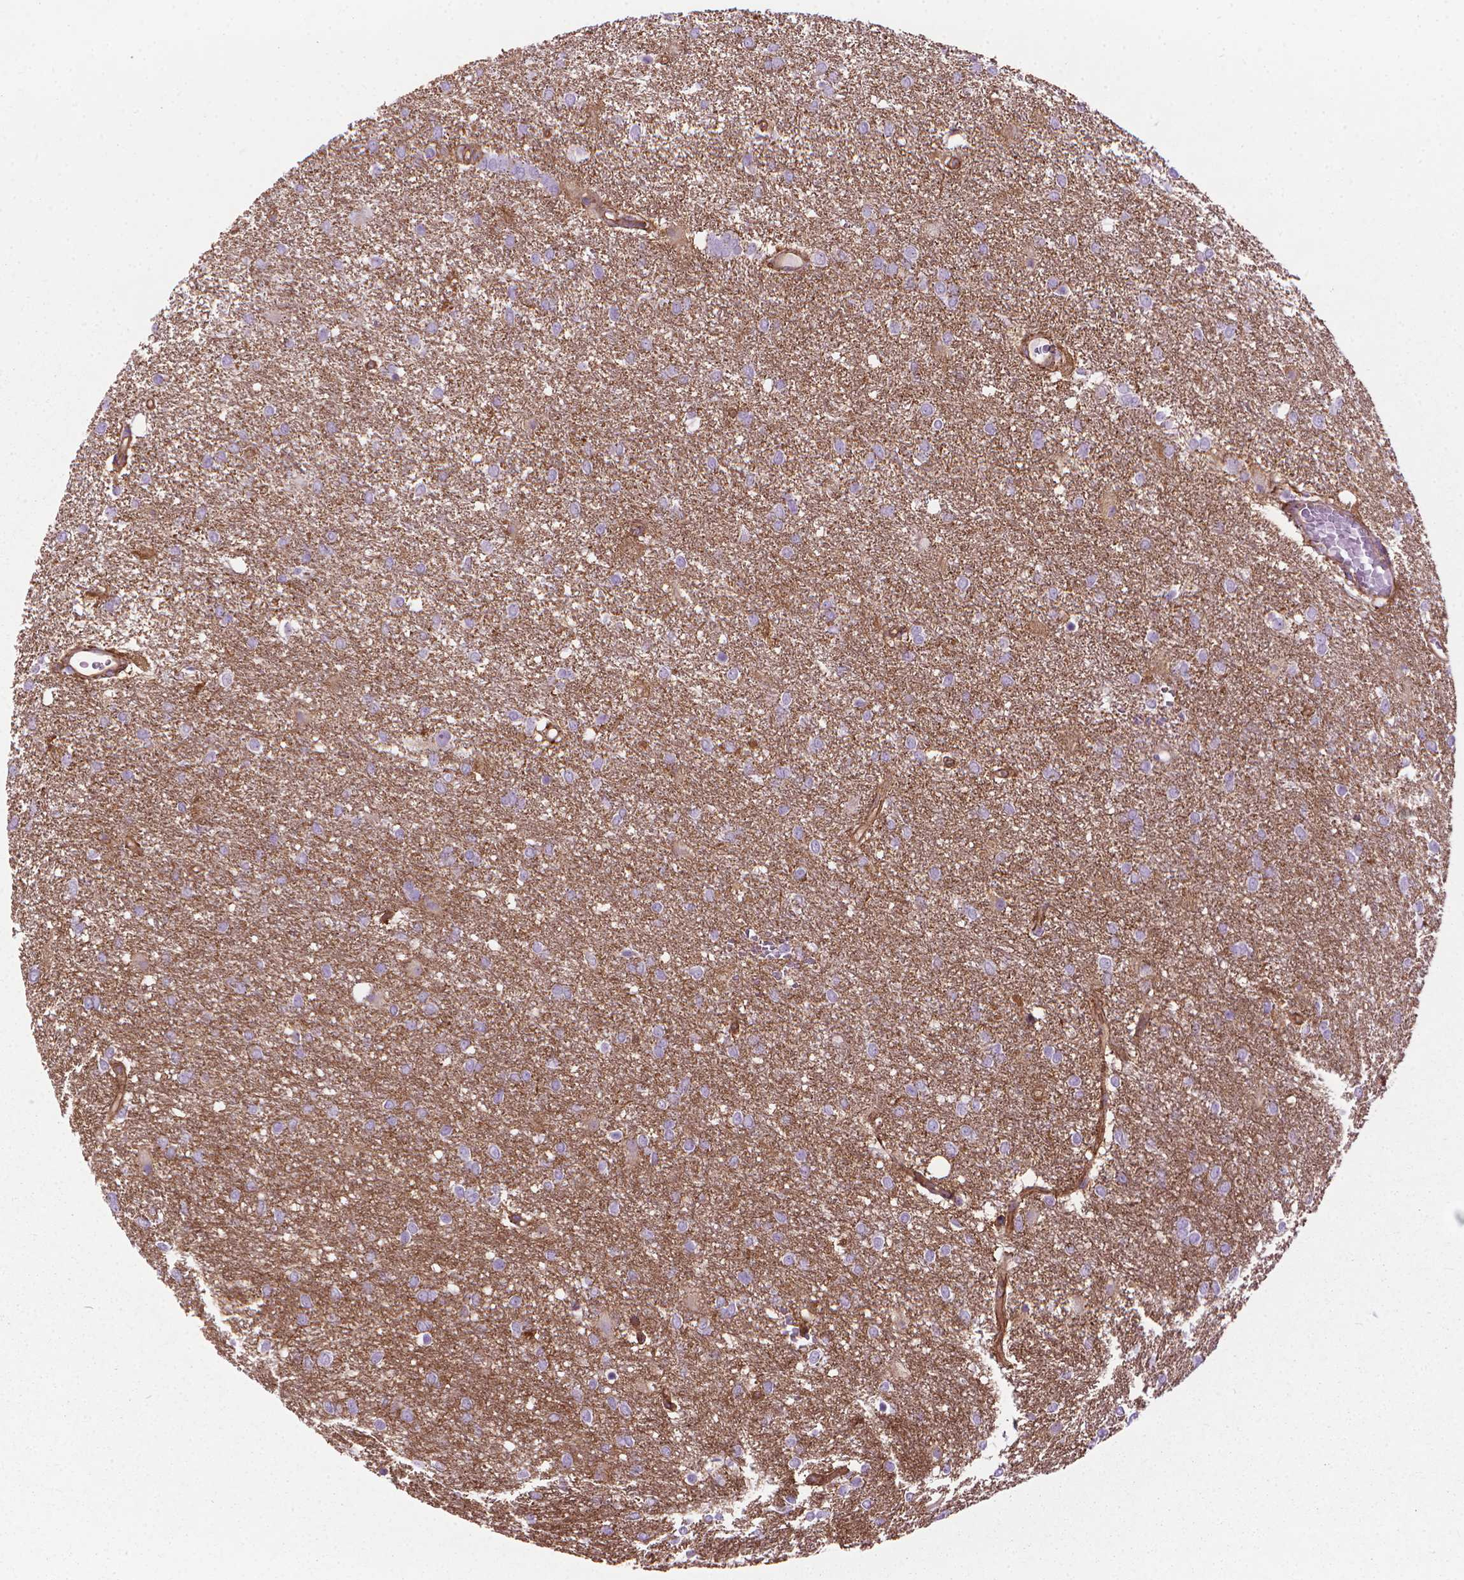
{"staining": {"intensity": "negative", "quantity": "none", "location": "none"}, "tissue": "glioma", "cell_type": "Tumor cells", "image_type": "cancer", "snomed": [{"axis": "morphology", "description": "Glioma, malignant, High grade"}, {"axis": "topography", "description": "Brain"}], "caption": "Immunohistochemical staining of human malignant glioma (high-grade) reveals no significant positivity in tumor cells.", "gene": "TENT5A", "patient": {"sex": "female", "age": 61}}